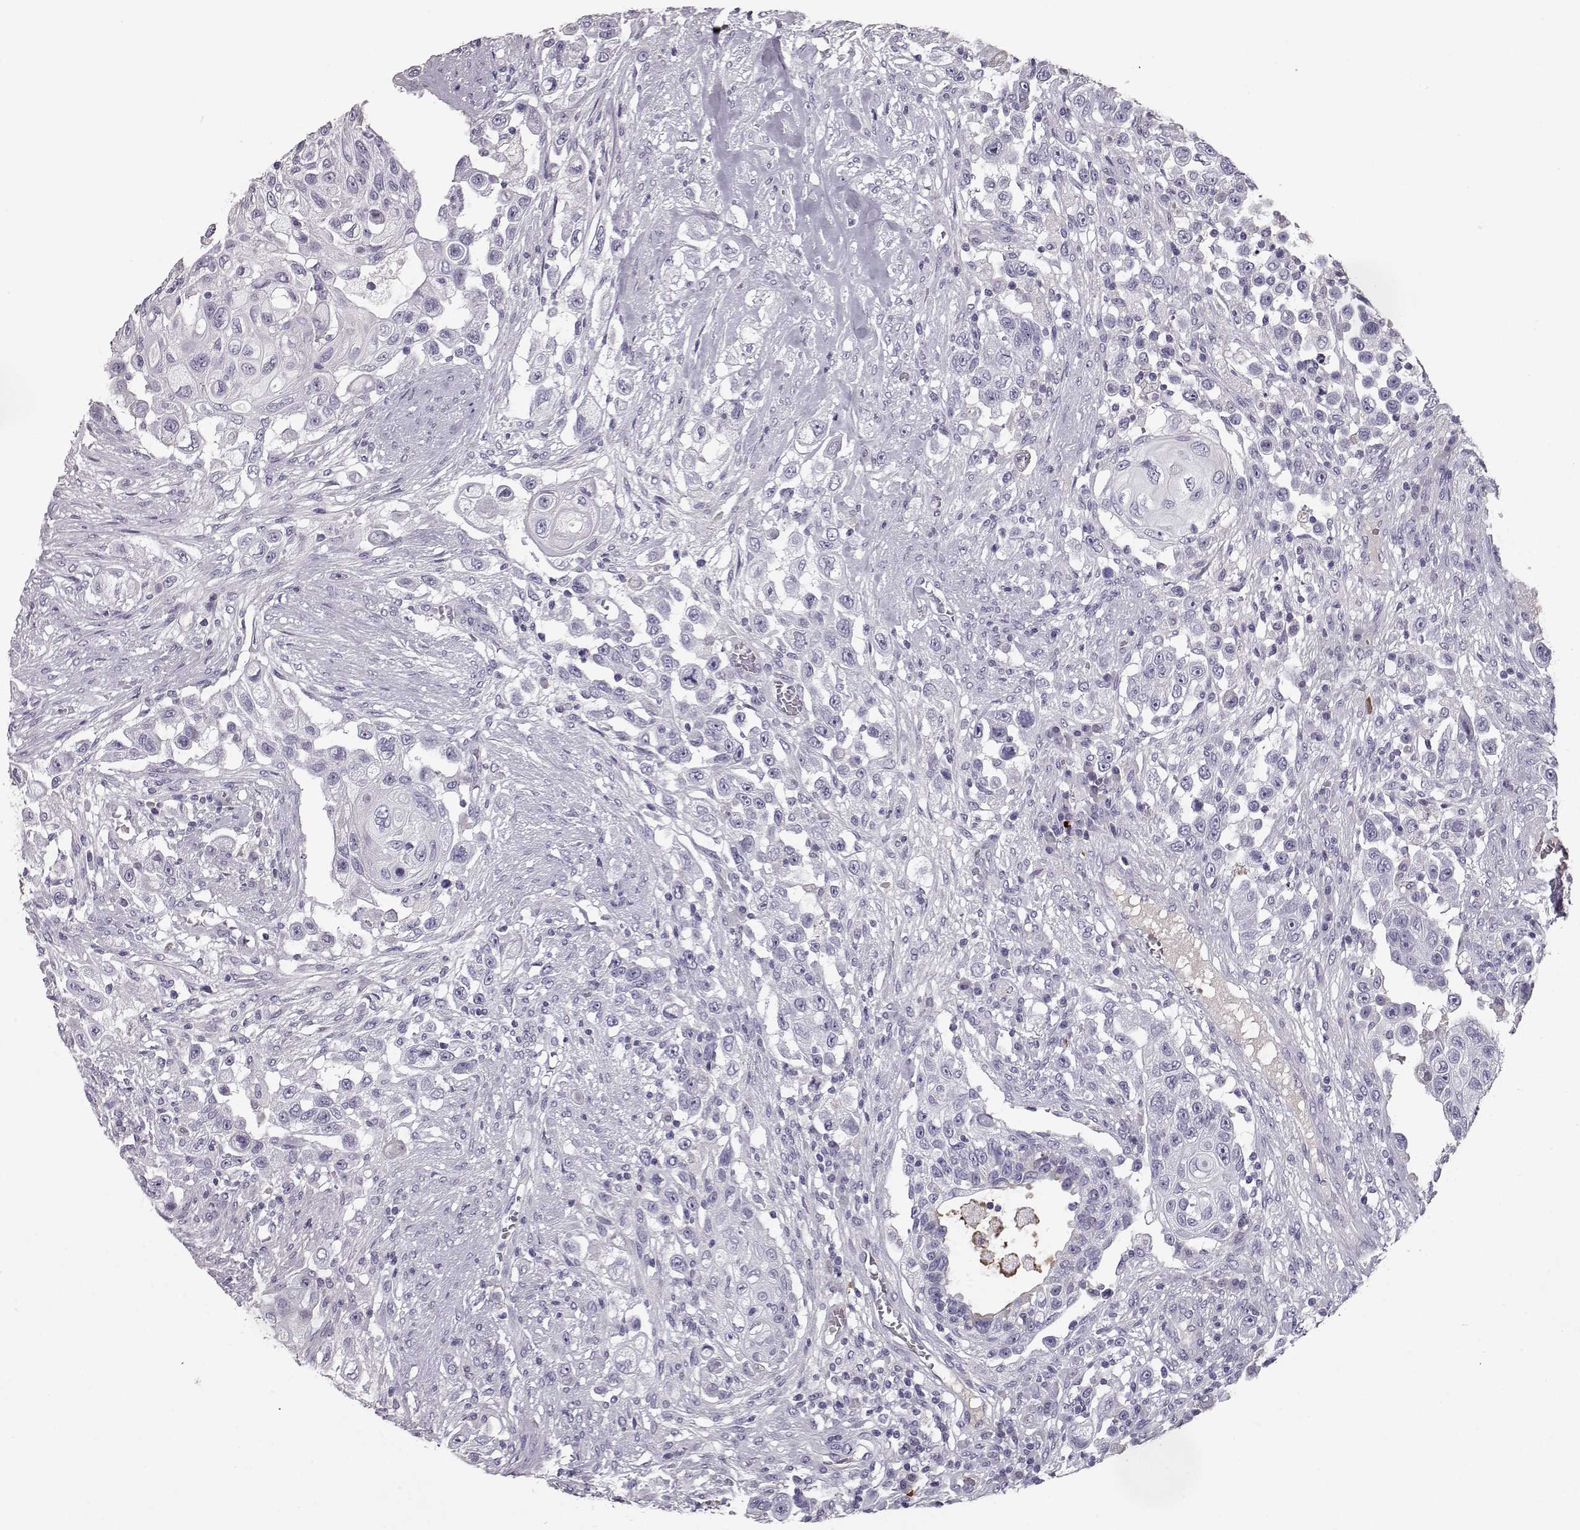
{"staining": {"intensity": "negative", "quantity": "none", "location": "none"}, "tissue": "urothelial cancer", "cell_type": "Tumor cells", "image_type": "cancer", "snomed": [{"axis": "morphology", "description": "Urothelial carcinoma, High grade"}, {"axis": "topography", "description": "Urinary bladder"}], "caption": "This photomicrograph is of urothelial carcinoma (high-grade) stained with immunohistochemistry (IHC) to label a protein in brown with the nuclei are counter-stained blue. There is no staining in tumor cells.", "gene": "CCL19", "patient": {"sex": "female", "age": 56}}